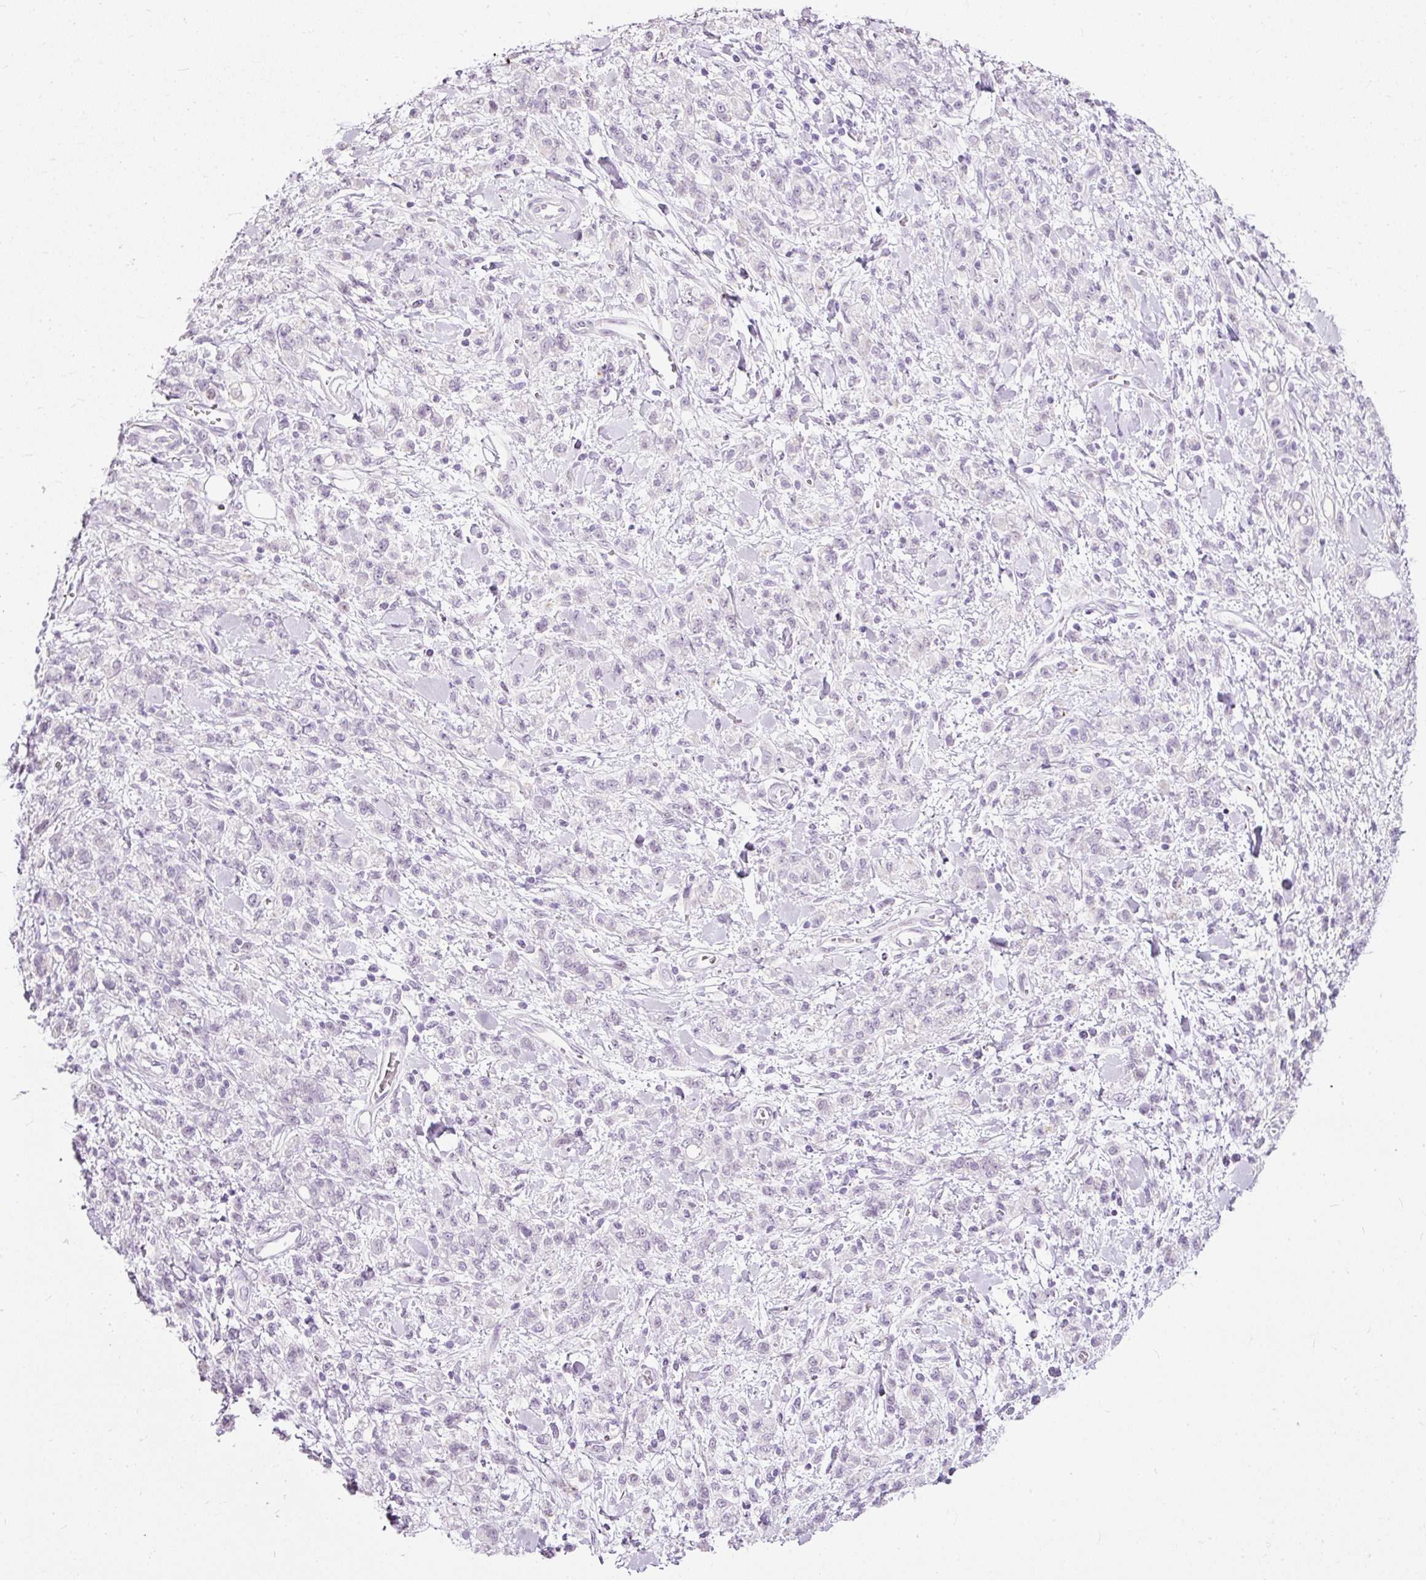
{"staining": {"intensity": "negative", "quantity": "none", "location": "none"}, "tissue": "stomach cancer", "cell_type": "Tumor cells", "image_type": "cancer", "snomed": [{"axis": "morphology", "description": "Adenocarcinoma, NOS"}, {"axis": "topography", "description": "Stomach"}], "caption": "An immunohistochemistry histopathology image of stomach cancer is shown. There is no staining in tumor cells of stomach cancer. The staining is performed using DAB (3,3'-diaminobenzidine) brown chromogen with nuclei counter-stained in using hematoxylin.", "gene": "PDE6B", "patient": {"sex": "male", "age": 77}}